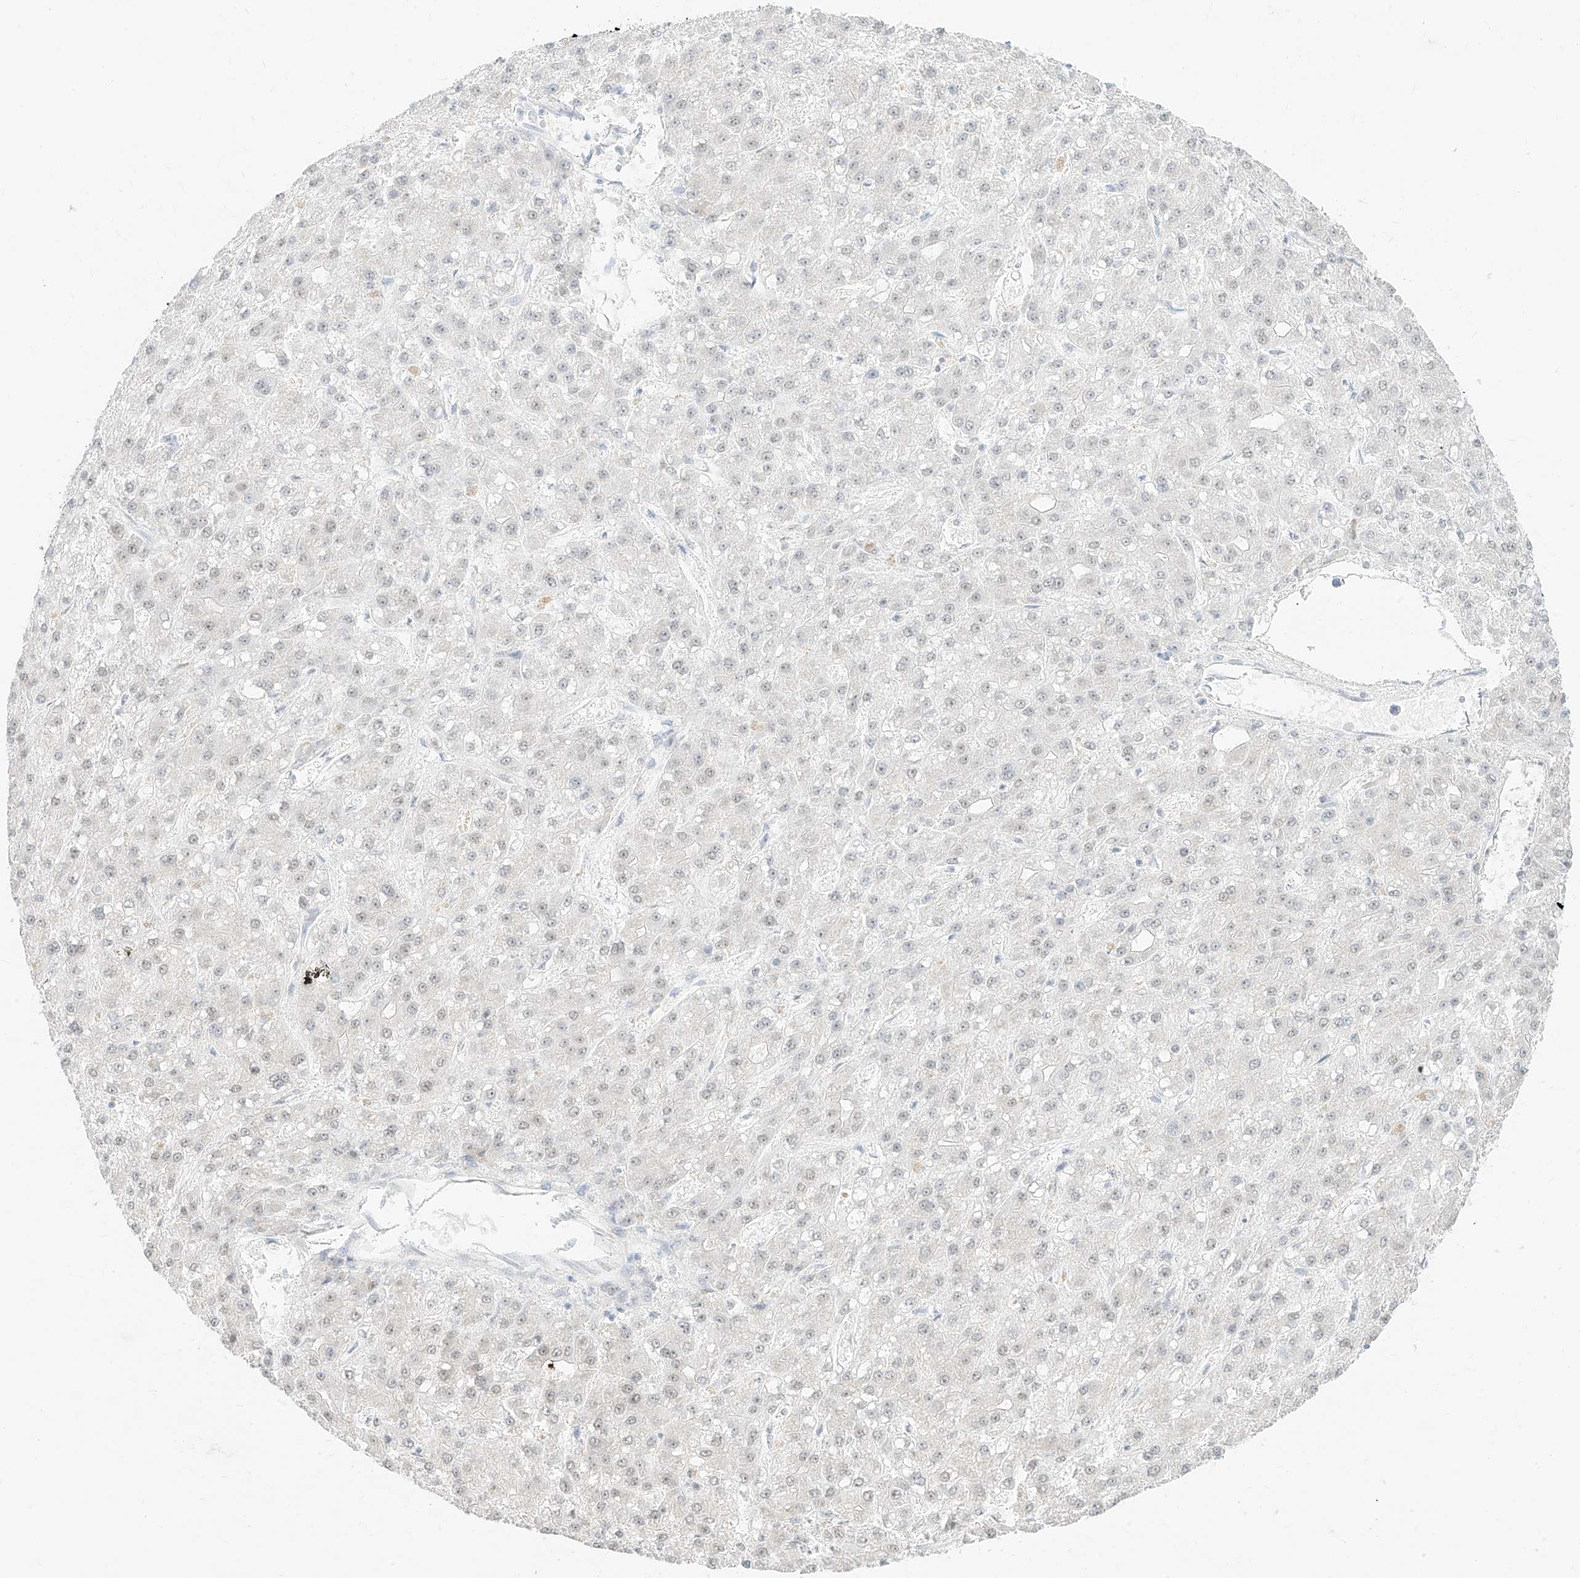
{"staining": {"intensity": "negative", "quantity": "none", "location": "none"}, "tissue": "liver cancer", "cell_type": "Tumor cells", "image_type": "cancer", "snomed": [{"axis": "morphology", "description": "Carcinoma, Hepatocellular, NOS"}, {"axis": "topography", "description": "Liver"}], "caption": "Human liver cancer stained for a protein using immunohistochemistry (IHC) exhibits no staining in tumor cells.", "gene": "SUPT5H", "patient": {"sex": "male", "age": 67}}